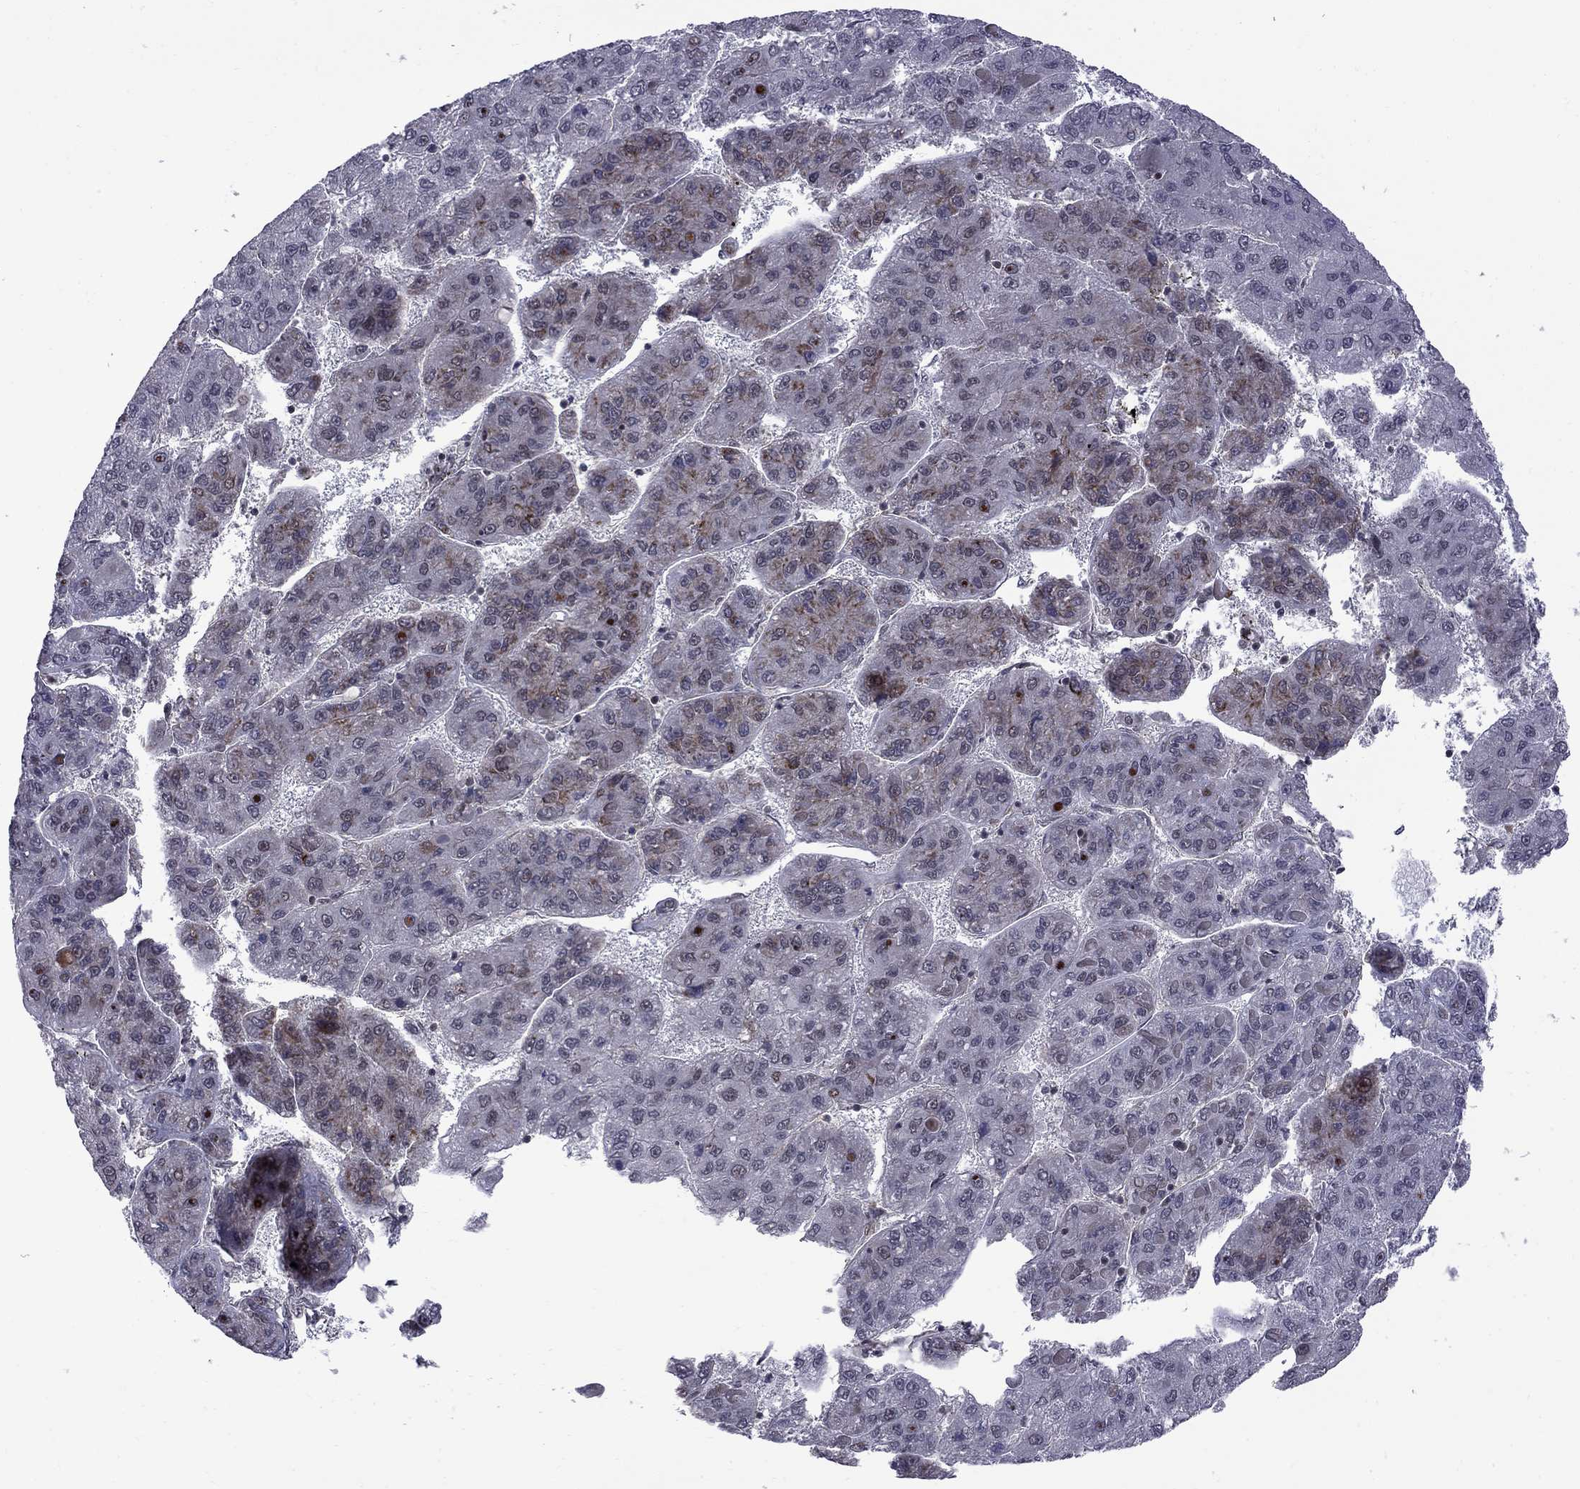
{"staining": {"intensity": "moderate", "quantity": "<25%", "location": "cytoplasmic/membranous"}, "tissue": "liver cancer", "cell_type": "Tumor cells", "image_type": "cancer", "snomed": [{"axis": "morphology", "description": "Carcinoma, Hepatocellular, NOS"}, {"axis": "topography", "description": "Liver"}], "caption": "An image showing moderate cytoplasmic/membranous expression in approximately <25% of tumor cells in liver hepatocellular carcinoma, as visualized by brown immunohistochemical staining.", "gene": "BRF1", "patient": {"sex": "female", "age": 82}}